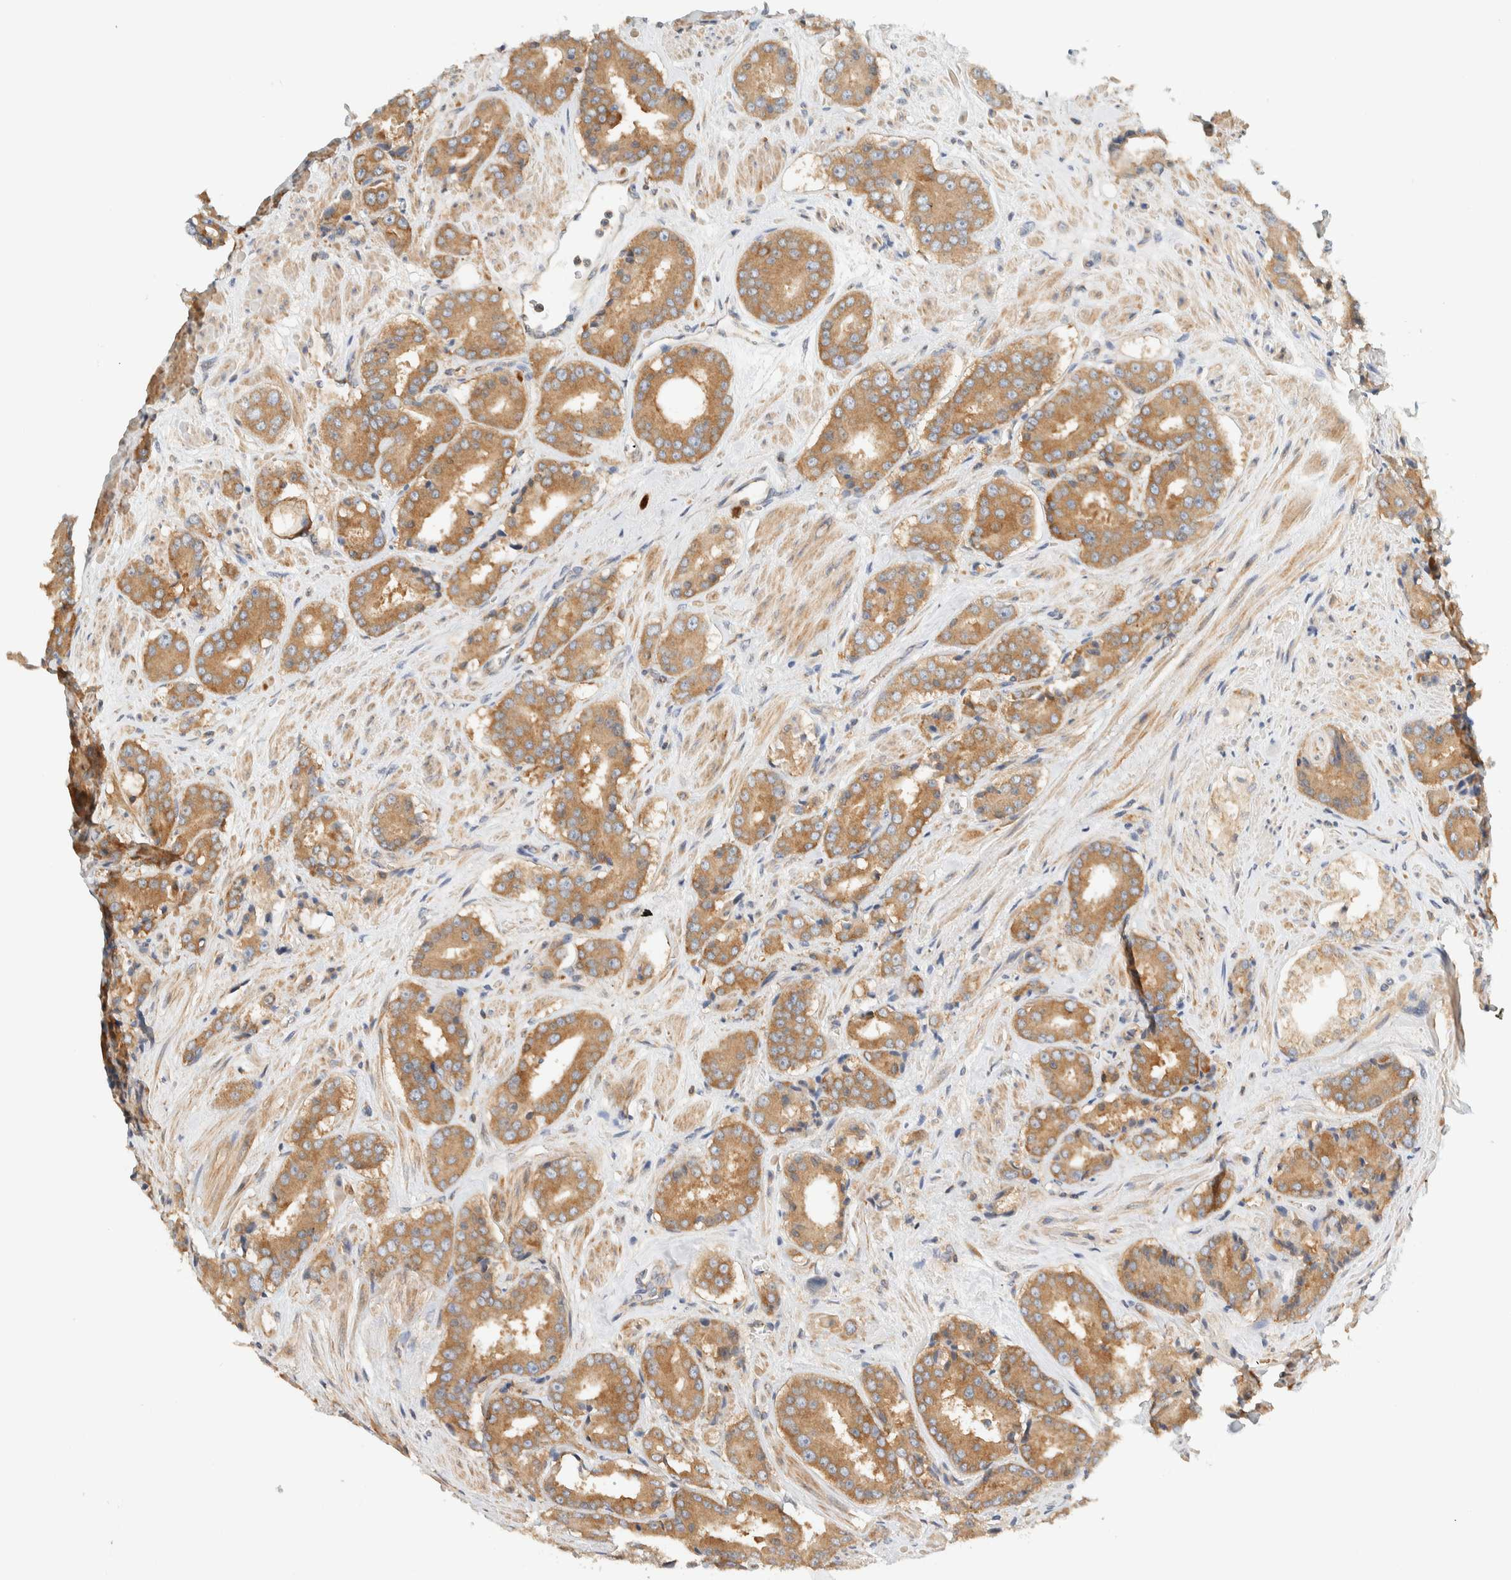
{"staining": {"intensity": "moderate", "quantity": ">75%", "location": "cytoplasmic/membranous"}, "tissue": "prostate cancer", "cell_type": "Tumor cells", "image_type": "cancer", "snomed": [{"axis": "morphology", "description": "Adenocarcinoma, High grade"}, {"axis": "topography", "description": "Prostate"}], "caption": "Brown immunohistochemical staining in human prostate cancer reveals moderate cytoplasmic/membranous staining in about >75% of tumor cells.", "gene": "ARFGEF1", "patient": {"sex": "male", "age": 71}}